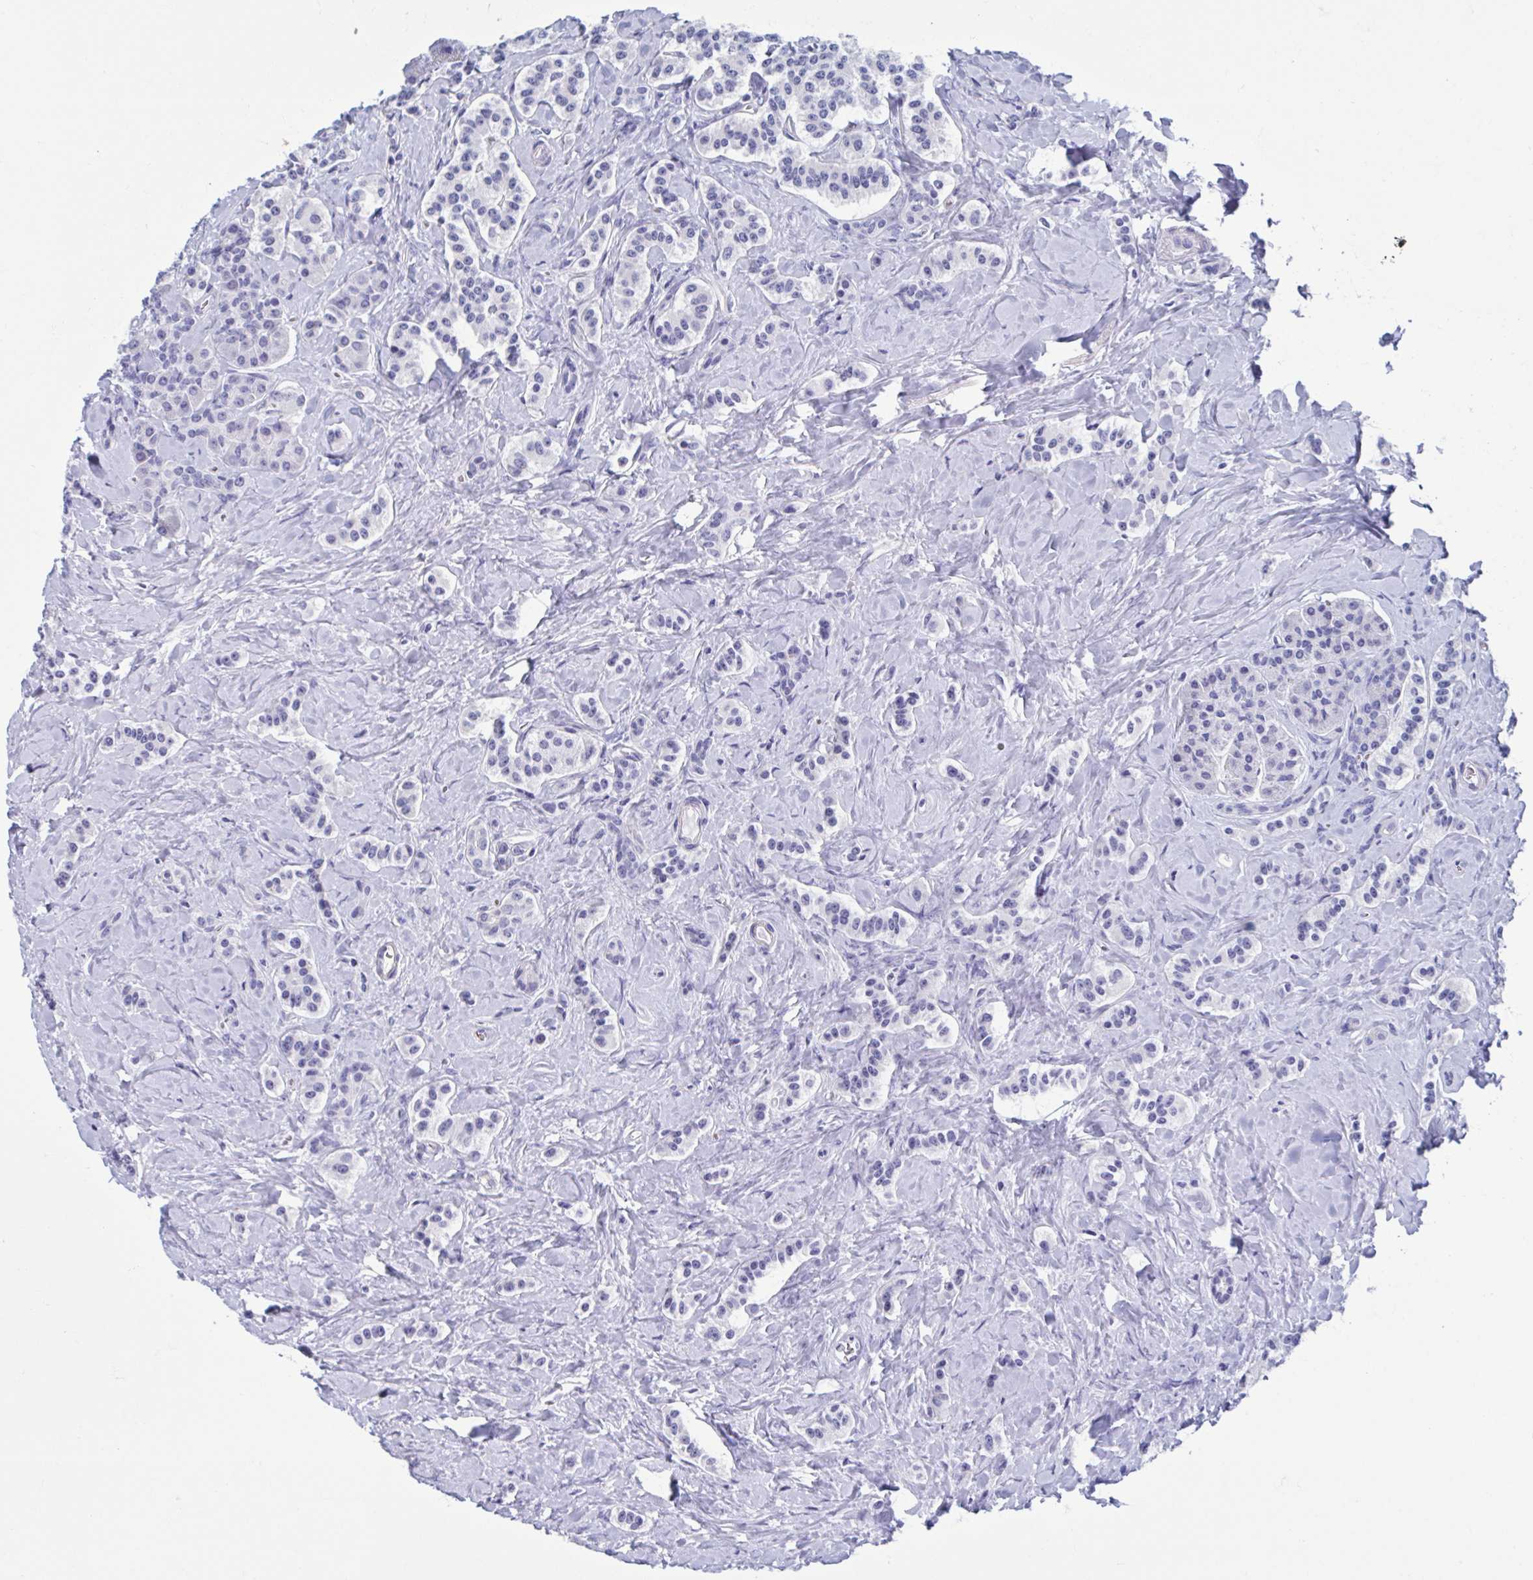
{"staining": {"intensity": "negative", "quantity": "none", "location": "none"}, "tissue": "carcinoid", "cell_type": "Tumor cells", "image_type": "cancer", "snomed": [{"axis": "morphology", "description": "Normal tissue, NOS"}, {"axis": "morphology", "description": "Carcinoid, malignant, NOS"}, {"axis": "topography", "description": "Pancreas"}], "caption": "IHC micrograph of malignant carcinoid stained for a protein (brown), which demonstrates no expression in tumor cells.", "gene": "MORC4", "patient": {"sex": "male", "age": 36}}